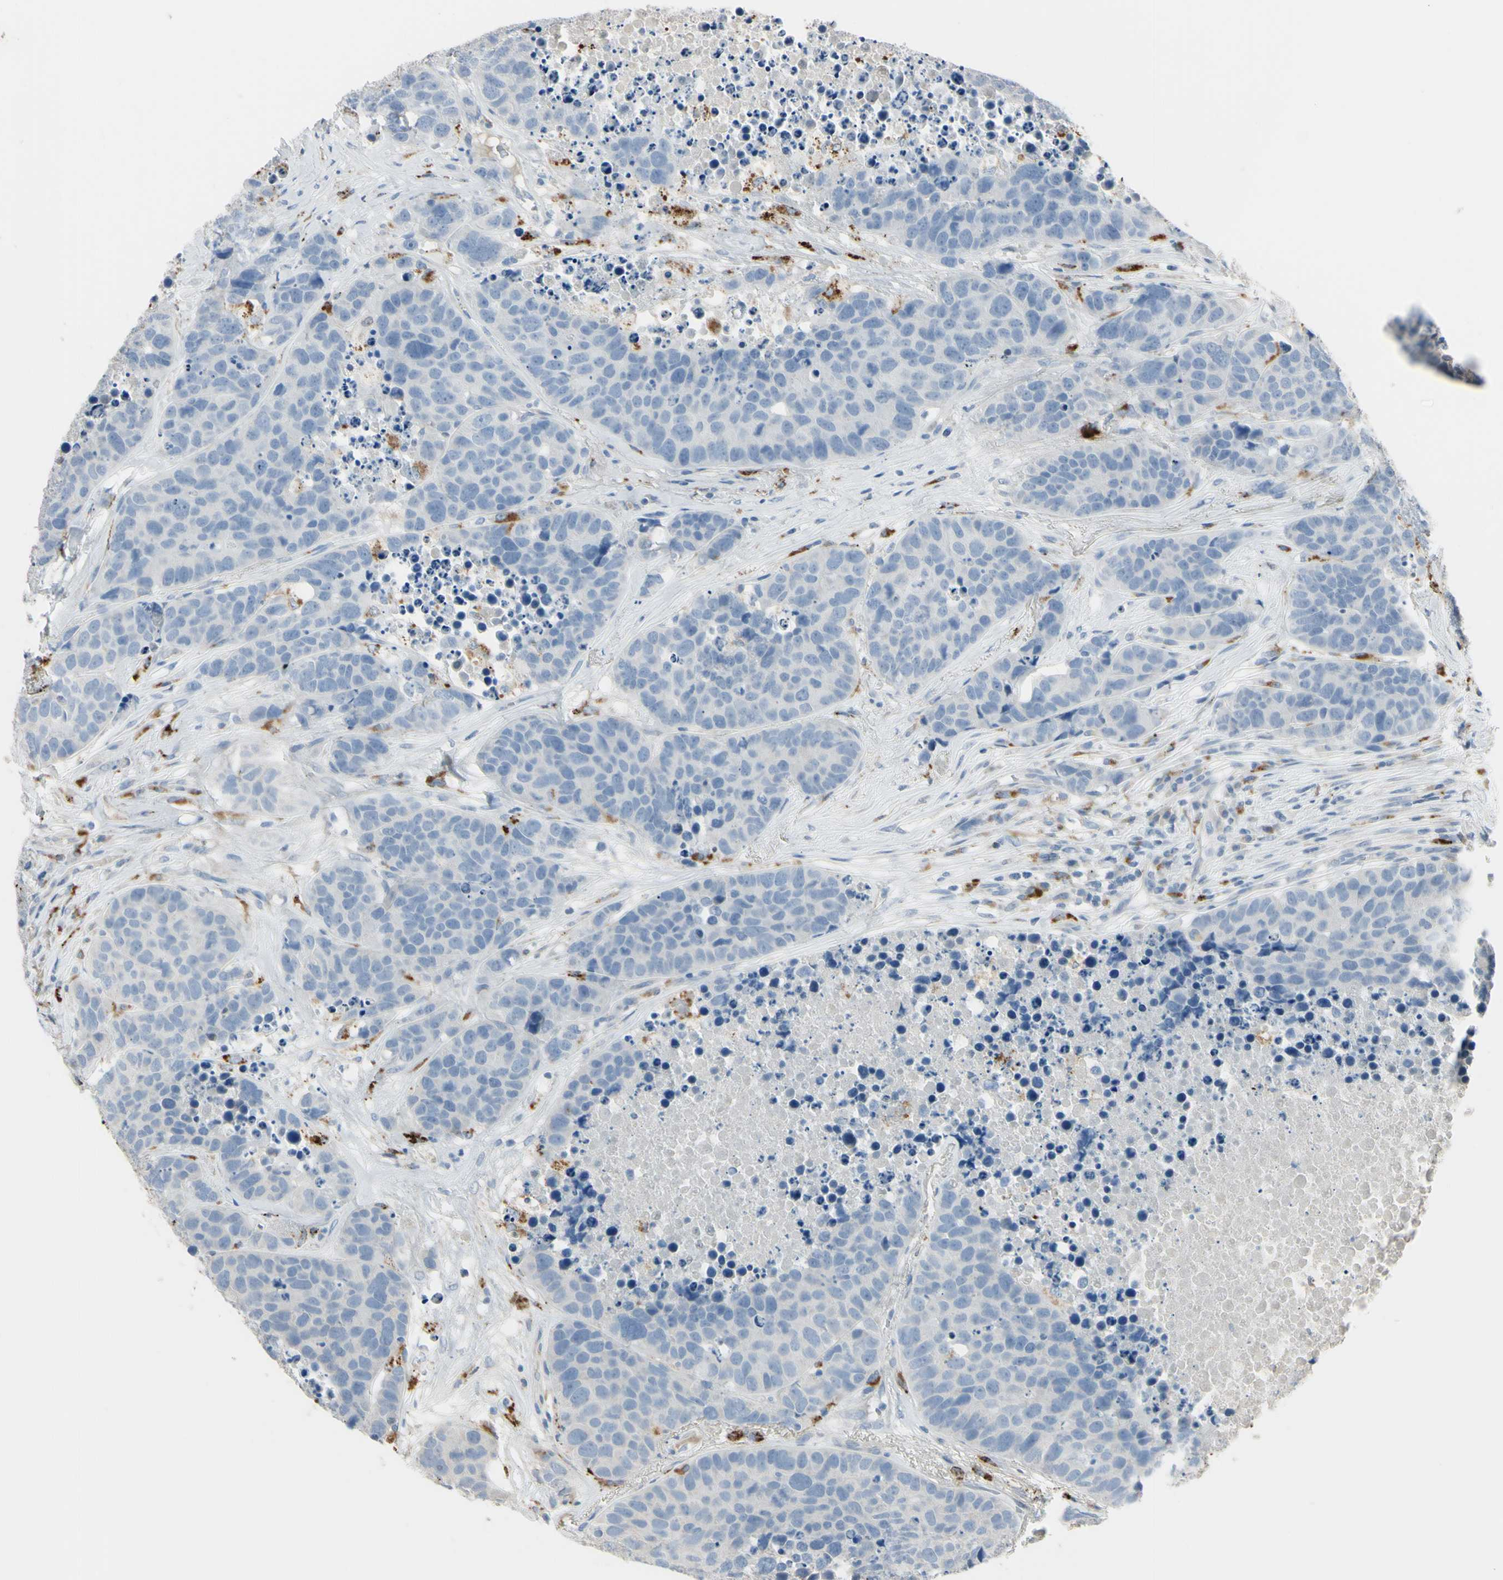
{"staining": {"intensity": "negative", "quantity": "none", "location": "none"}, "tissue": "carcinoid", "cell_type": "Tumor cells", "image_type": "cancer", "snomed": [{"axis": "morphology", "description": "Carcinoid, malignant, NOS"}, {"axis": "topography", "description": "Lung"}], "caption": "An IHC image of malignant carcinoid is shown. There is no staining in tumor cells of malignant carcinoid.", "gene": "ANGPTL1", "patient": {"sex": "male", "age": 60}}